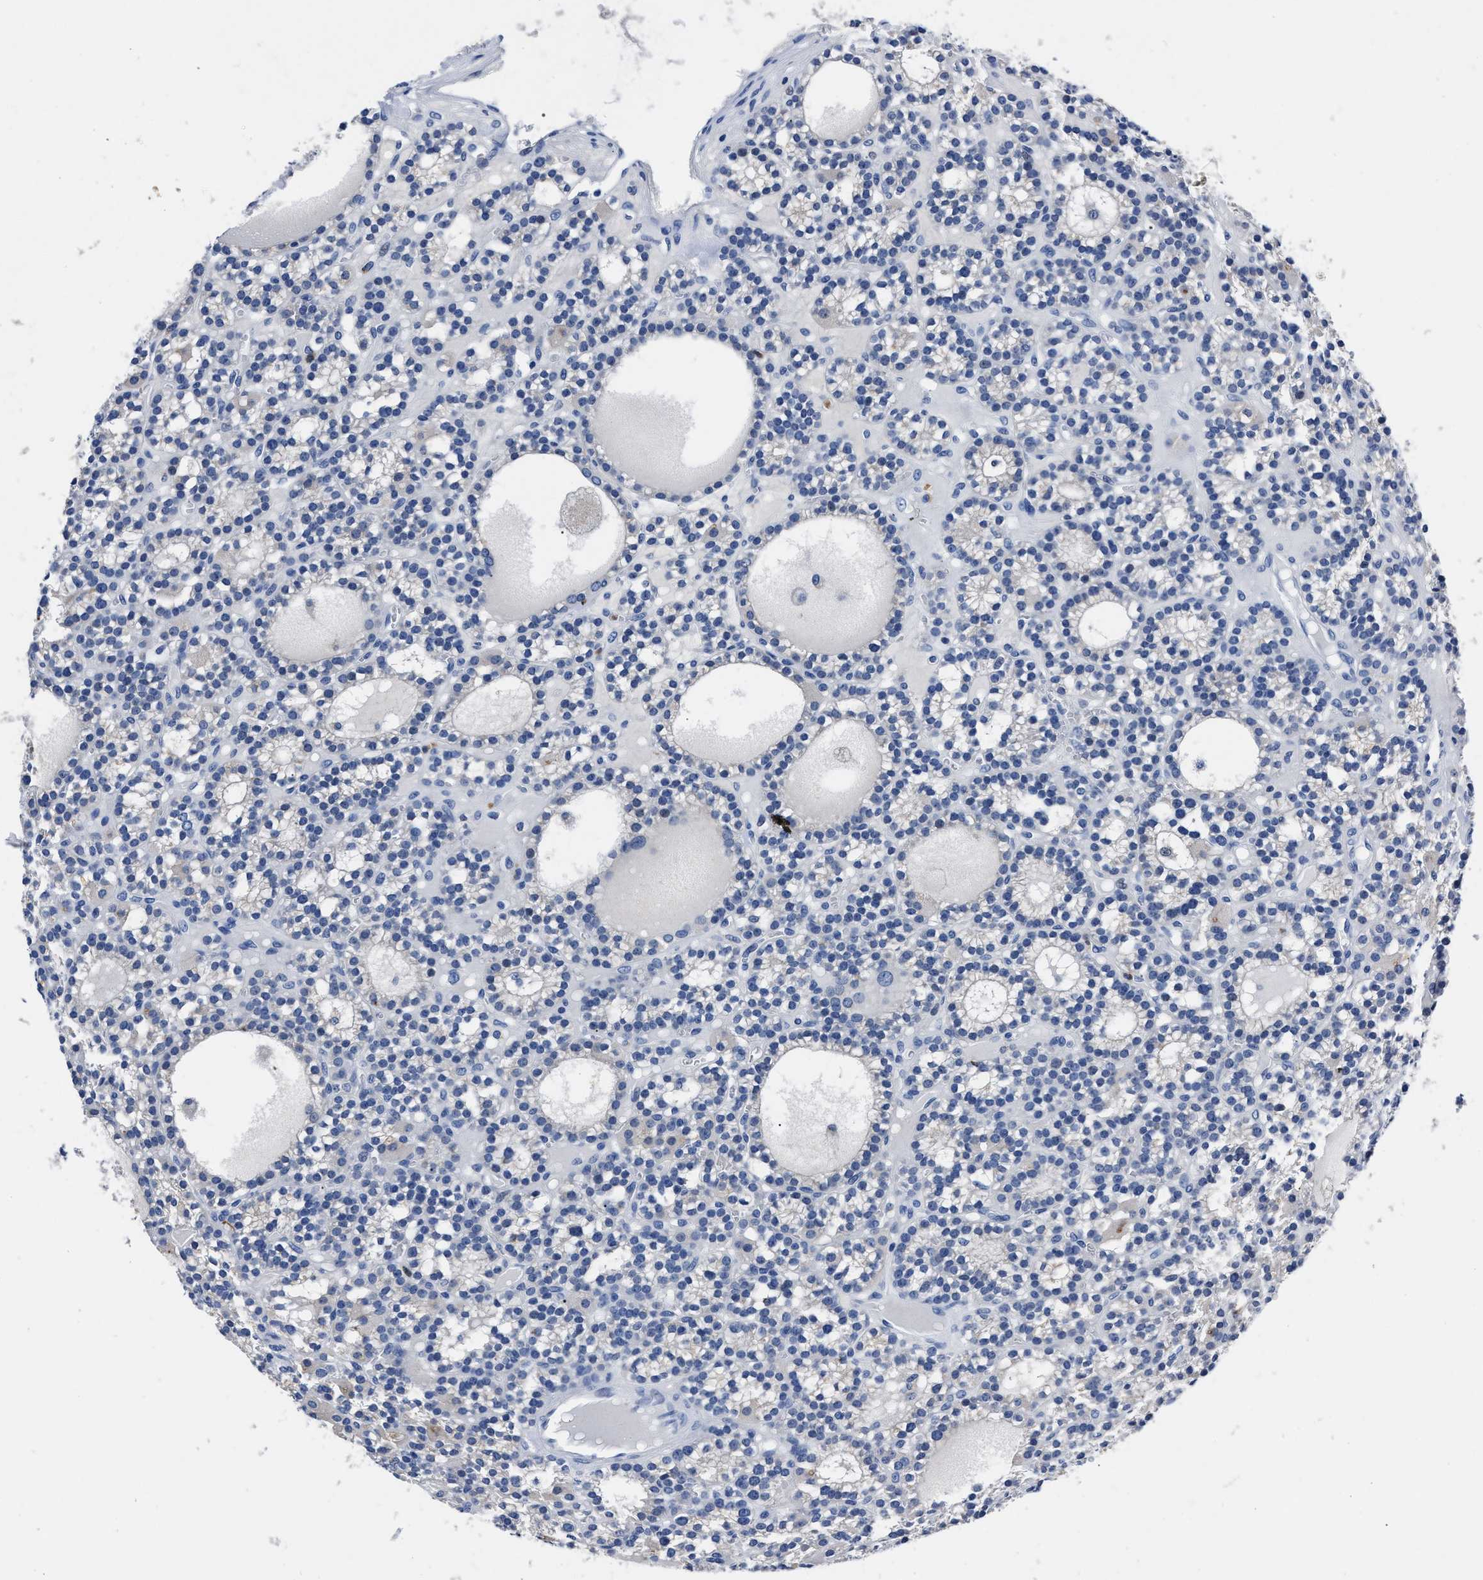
{"staining": {"intensity": "weak", "quantity": "<25%", "location": "cytoplasmic/membranous"}, "tissue": "parathyroid gland", "cell_type": "Glandular cells", "image_type": "normal", "snomed": [{"axis": "morphology", "description": "Normal tissue, NOS"}, {"axis": "morphology", "description": "Adenoma, NOS"}, {"axis": "topography", "description": "Parathyroid gland"}], "caption": "The photomicrograph shows no staining of glandular cells in unremarkable parathyroid gland. (DAB (3,3'-diaminobenzidine) IHC visualized using brightfield microscopy, high magnification).", "gene": "OR10G3", "patient": {"sex": "female", "age": 58}}